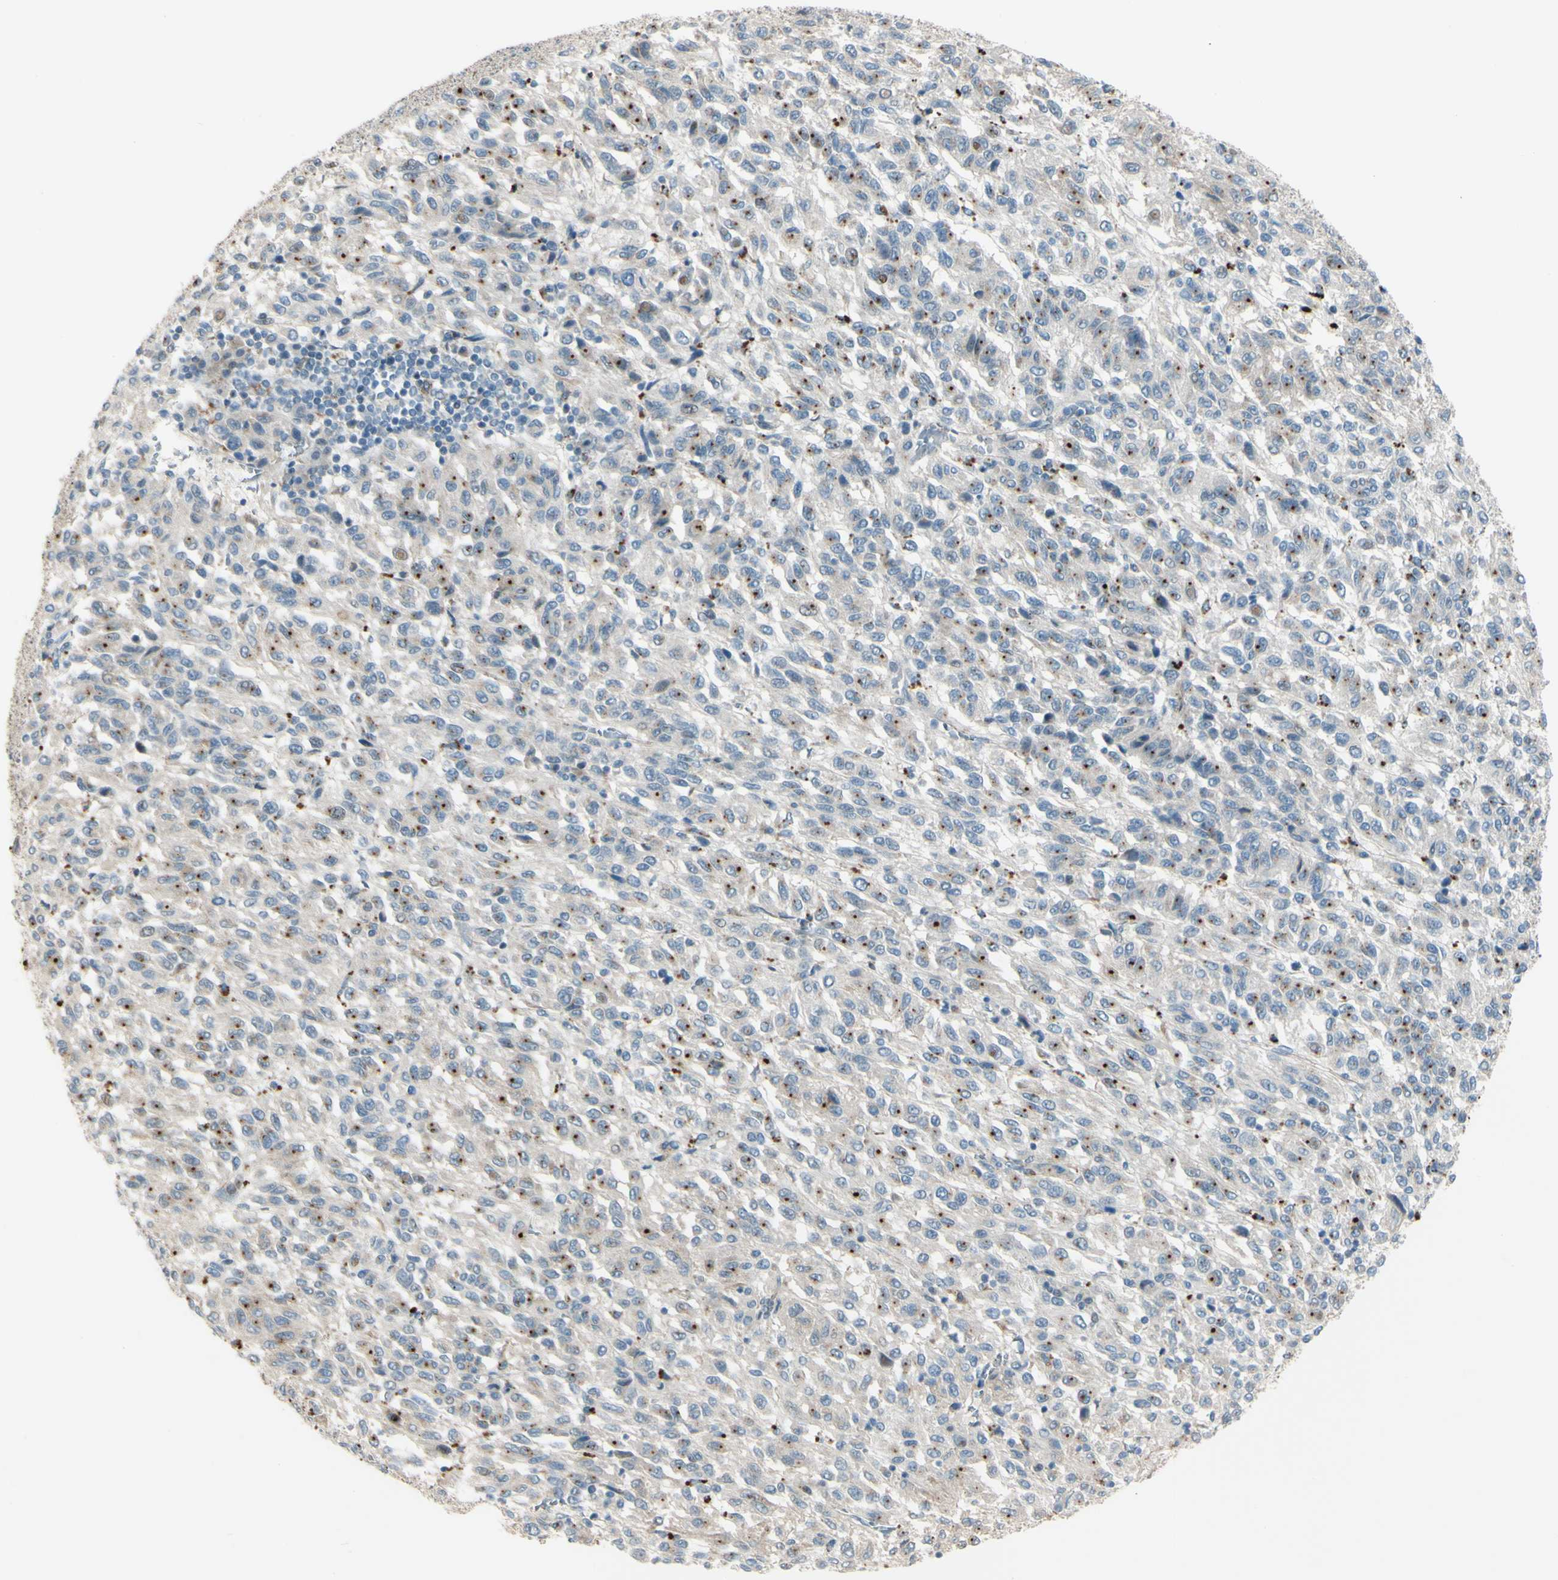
{"staining": {"intensity": "moderate", "quantity": "25%-75%", "location": "cytoplasmic/membranous"}, "tissue": "melanoma", "cell_type": "Tumor cells", "image_type": "cancer", "snomed": [{"axis": "morphology", "description": "Malignant melanoma, Metastatic site"}, {"axis": "topography", "description": "Lung"}], "caption": "Immunohistochemical staining of melanoma demonstrates medium levels of moderate cytoplasmic/membranous staining in approximately 25%-75% of tumor cells.", "gene": "LMTK2", "patient": {"sex": "male", "age": 64}}